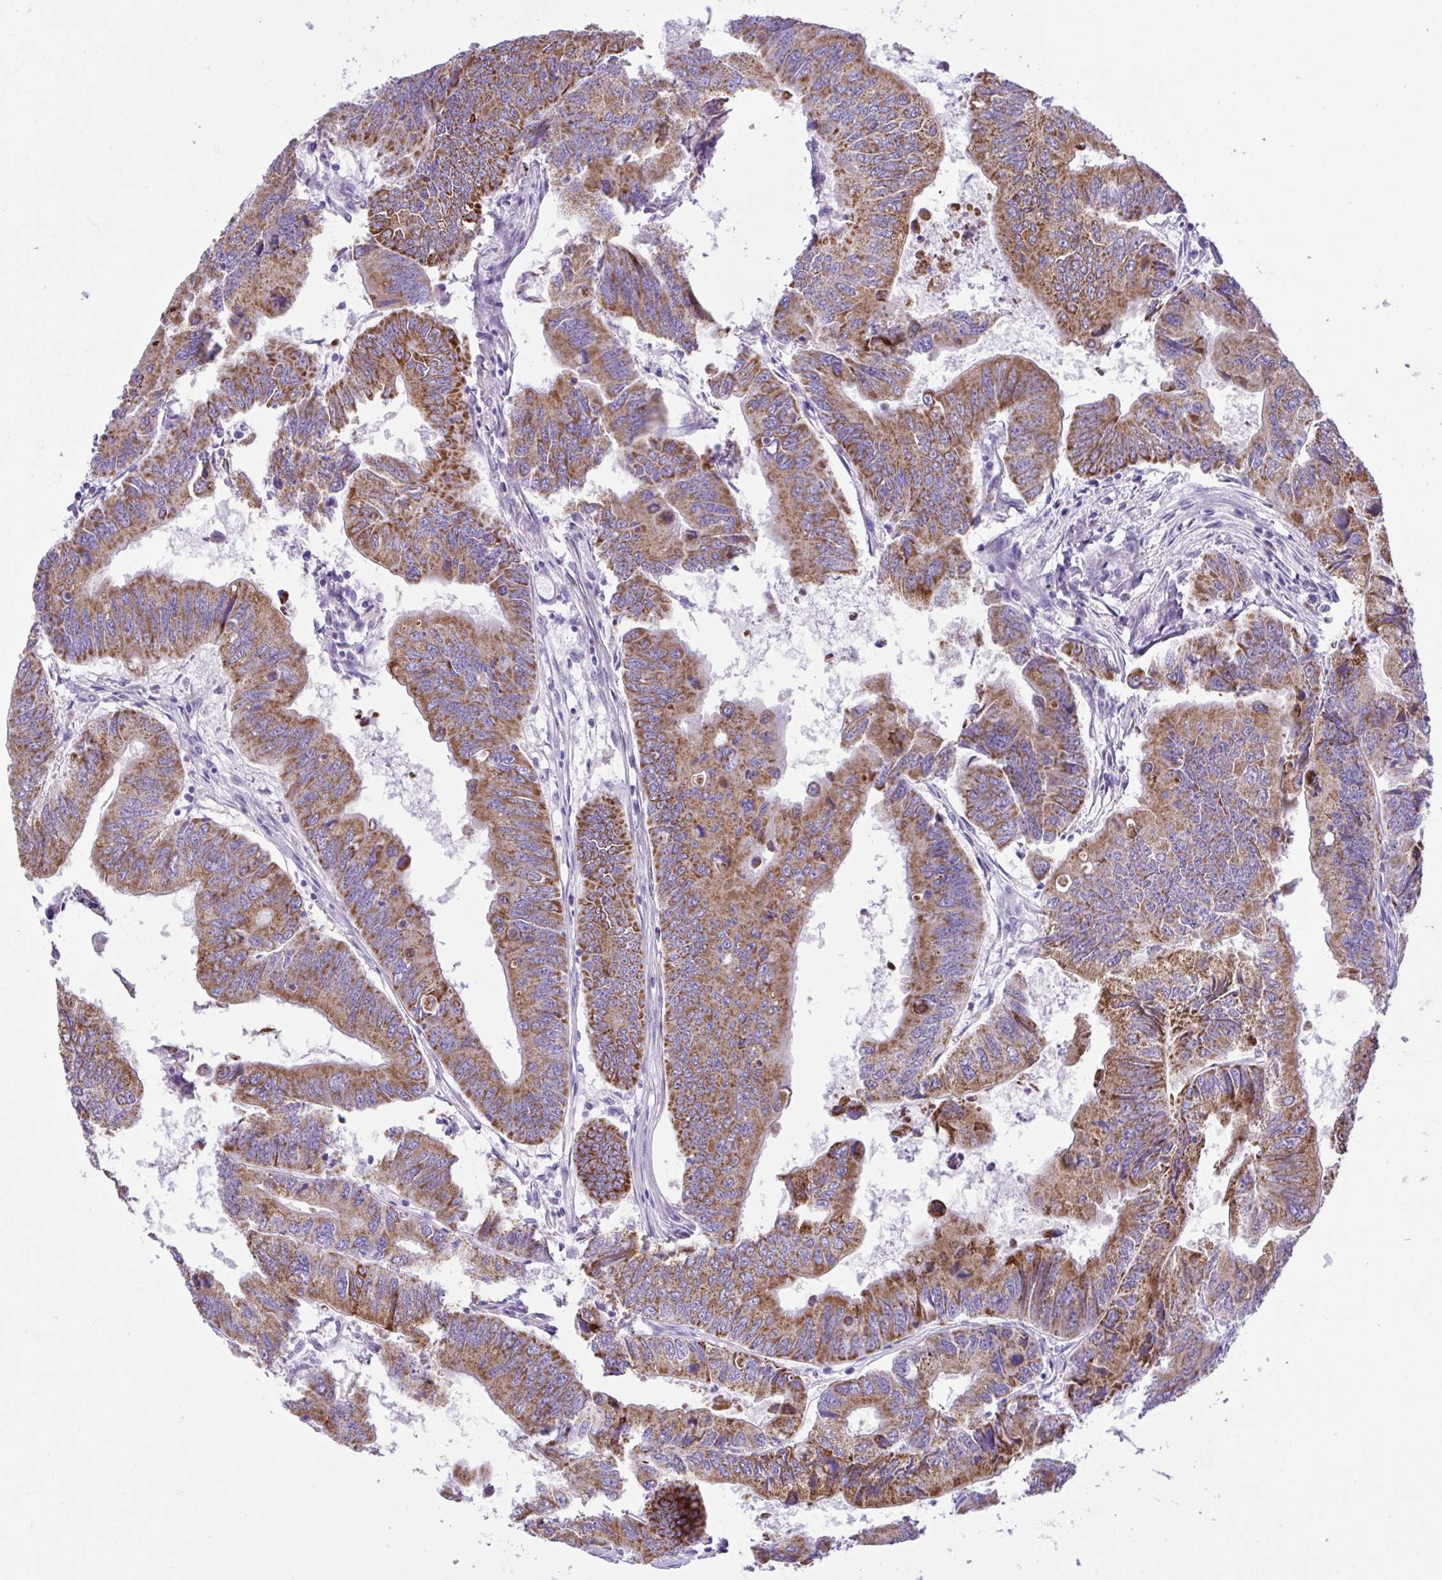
{"staining": {"intensity": "strong", "quantity": ">75%", "location": "cytoplasmic/membranous"}, "tissue": "colorectal cancer", "cell_type": "Tumor cells", "image_type": "cancer", "snomed": [{"axis": "morphology", "description": "Adenocarcinoma, NOS"}, {"axis": "topography", "description": "Colon"}], "caption": "IHC of colorectal adenocarcinoma reveals high levels of strong cytoplasmic/membranous staining in approximately >75% of tumor cells.", "gene": "SLC13A1", "patient": {"sex": "male", "age": 53}}